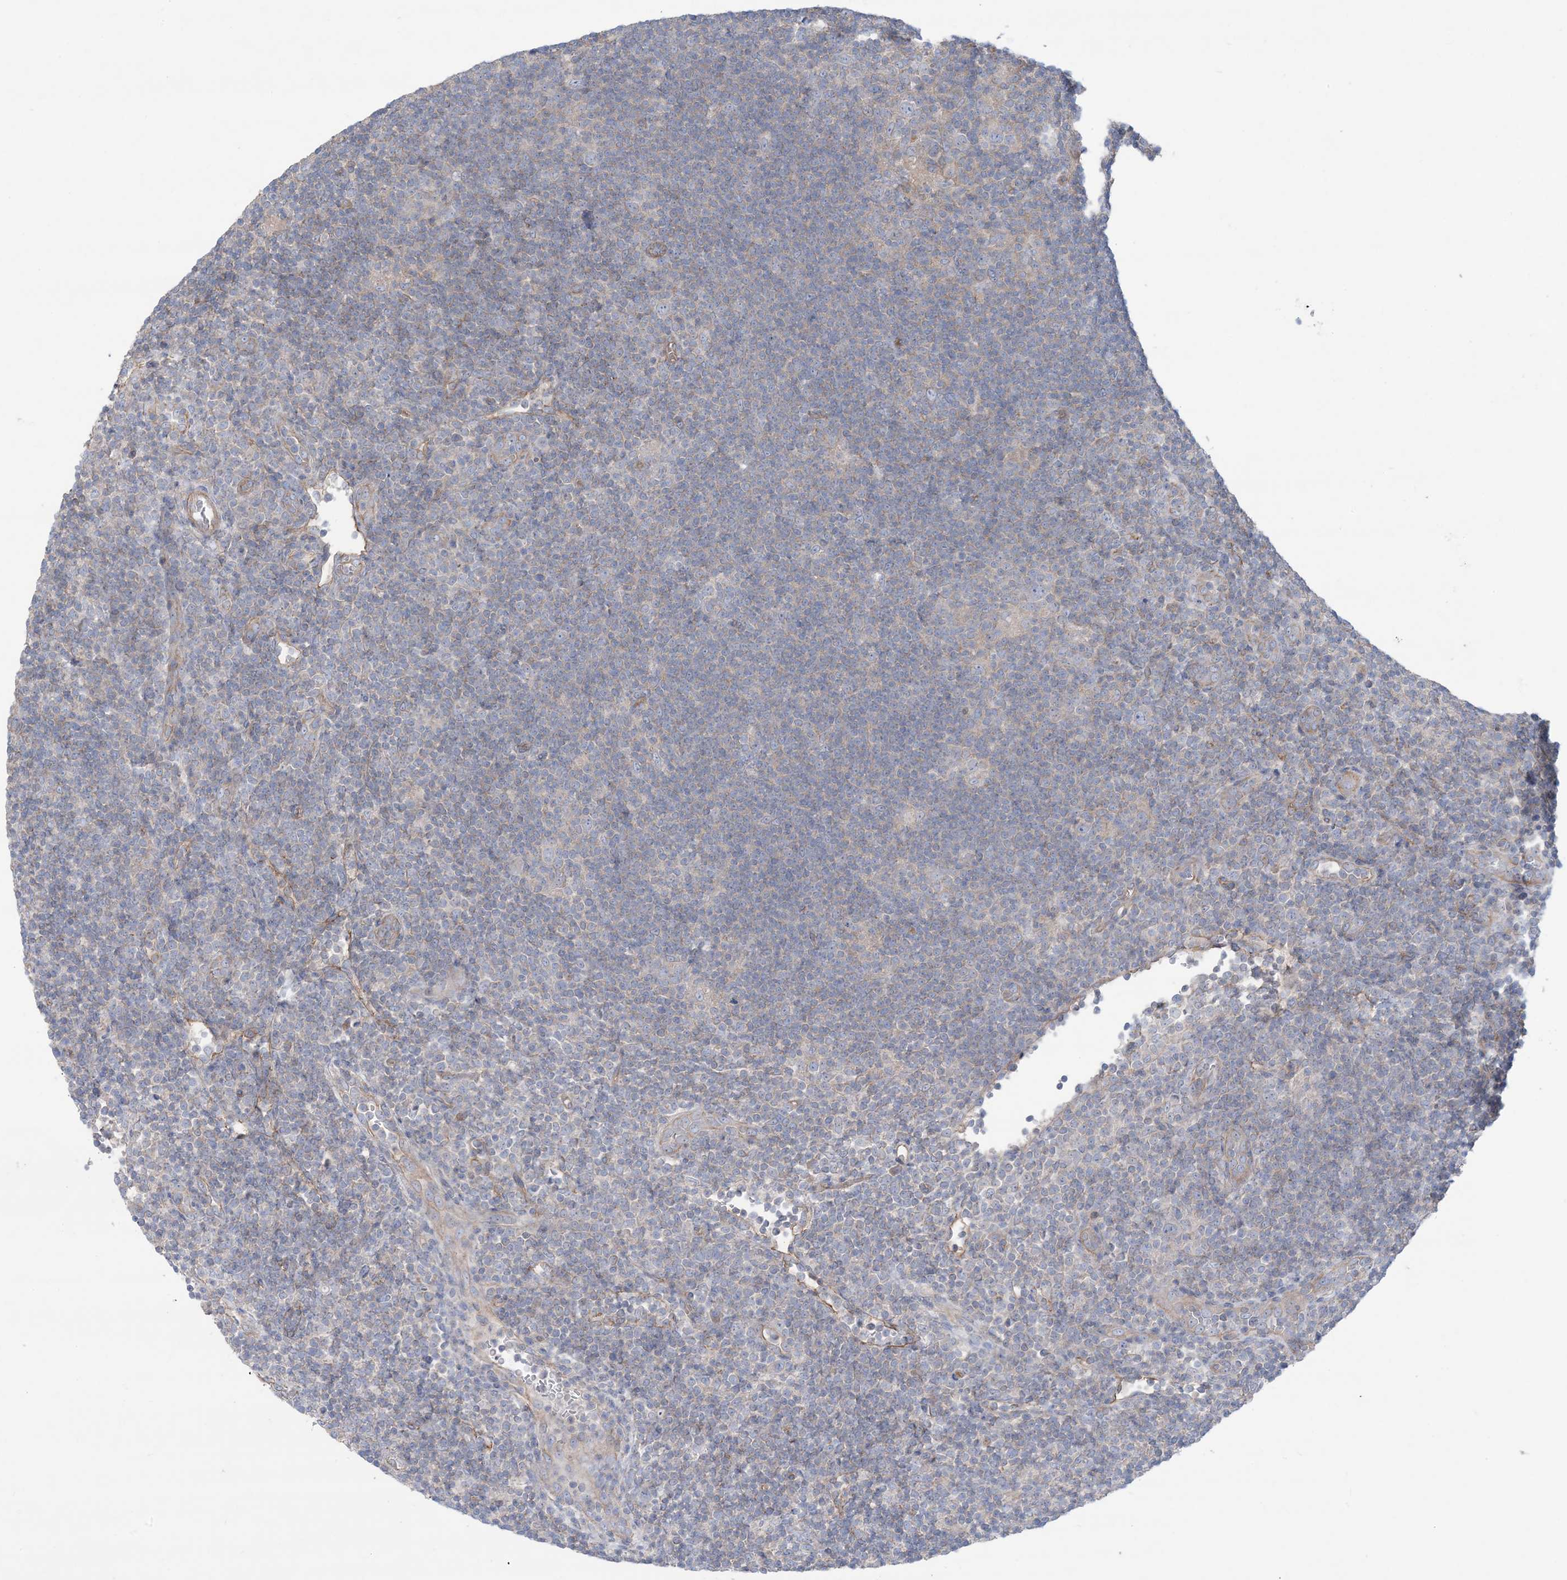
{"staining": {"intensity": "negative", "quantity": "none", "location": "none"}, "tissue": "lymphoma", "cell_type": "Tumor cells", "image_type": "cancer", "snomed": [{"axis": "morphology", "description": "Hodgkin's disease, NOS"}, {"axis": "topography", "description": "Lymph node"}], "caption": "There is no significant expression in tumor cells of lymphoma.", "gene": "CCNY", "patient": {"sex": "female", "age": 57}}